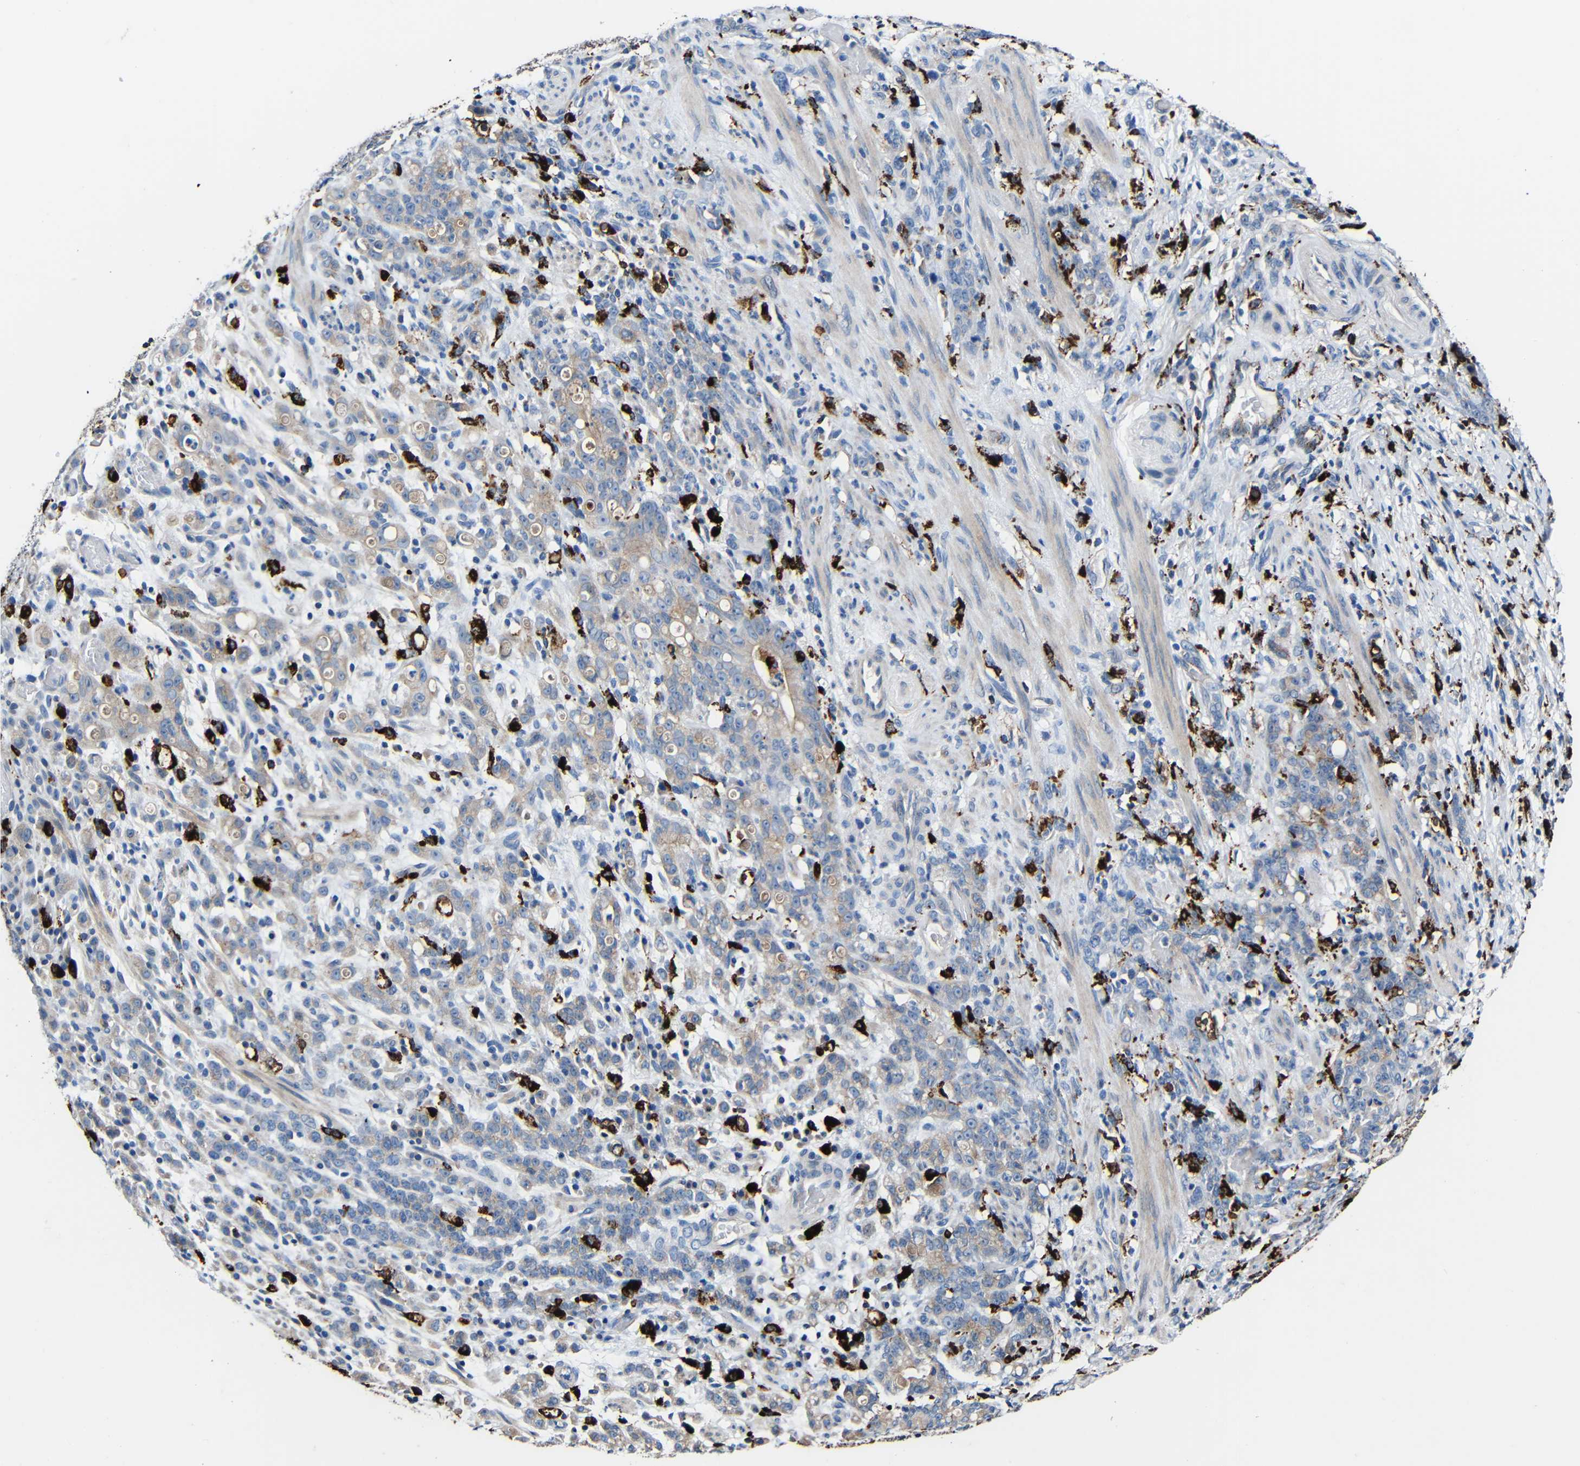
{"staining": {"intensity": "weak", "quantity": ">75%", "location": "cytoplasmic/membranous"}, "tissue": "stomach cancer", "cell_type": "Tumor cells", "image_type": "cancer", "snomed": [{"axis": "morphology", "description": "Adenocarcinoma, NOS"}, {"axis": "topography", "description": "Stomach, lower"}], "caption": "Immunohistochemistry micrograph of neoplastic tissue: stomach cancer stained using IHC displays low levels of weak protein expression localized specifically in the cytoplasmic/membranous of tumor cells, appearing as a cytoplasmic/membranous brown color.", "gene": "HLA-DMA", "patient": {"sex": "male", "age": 88}}